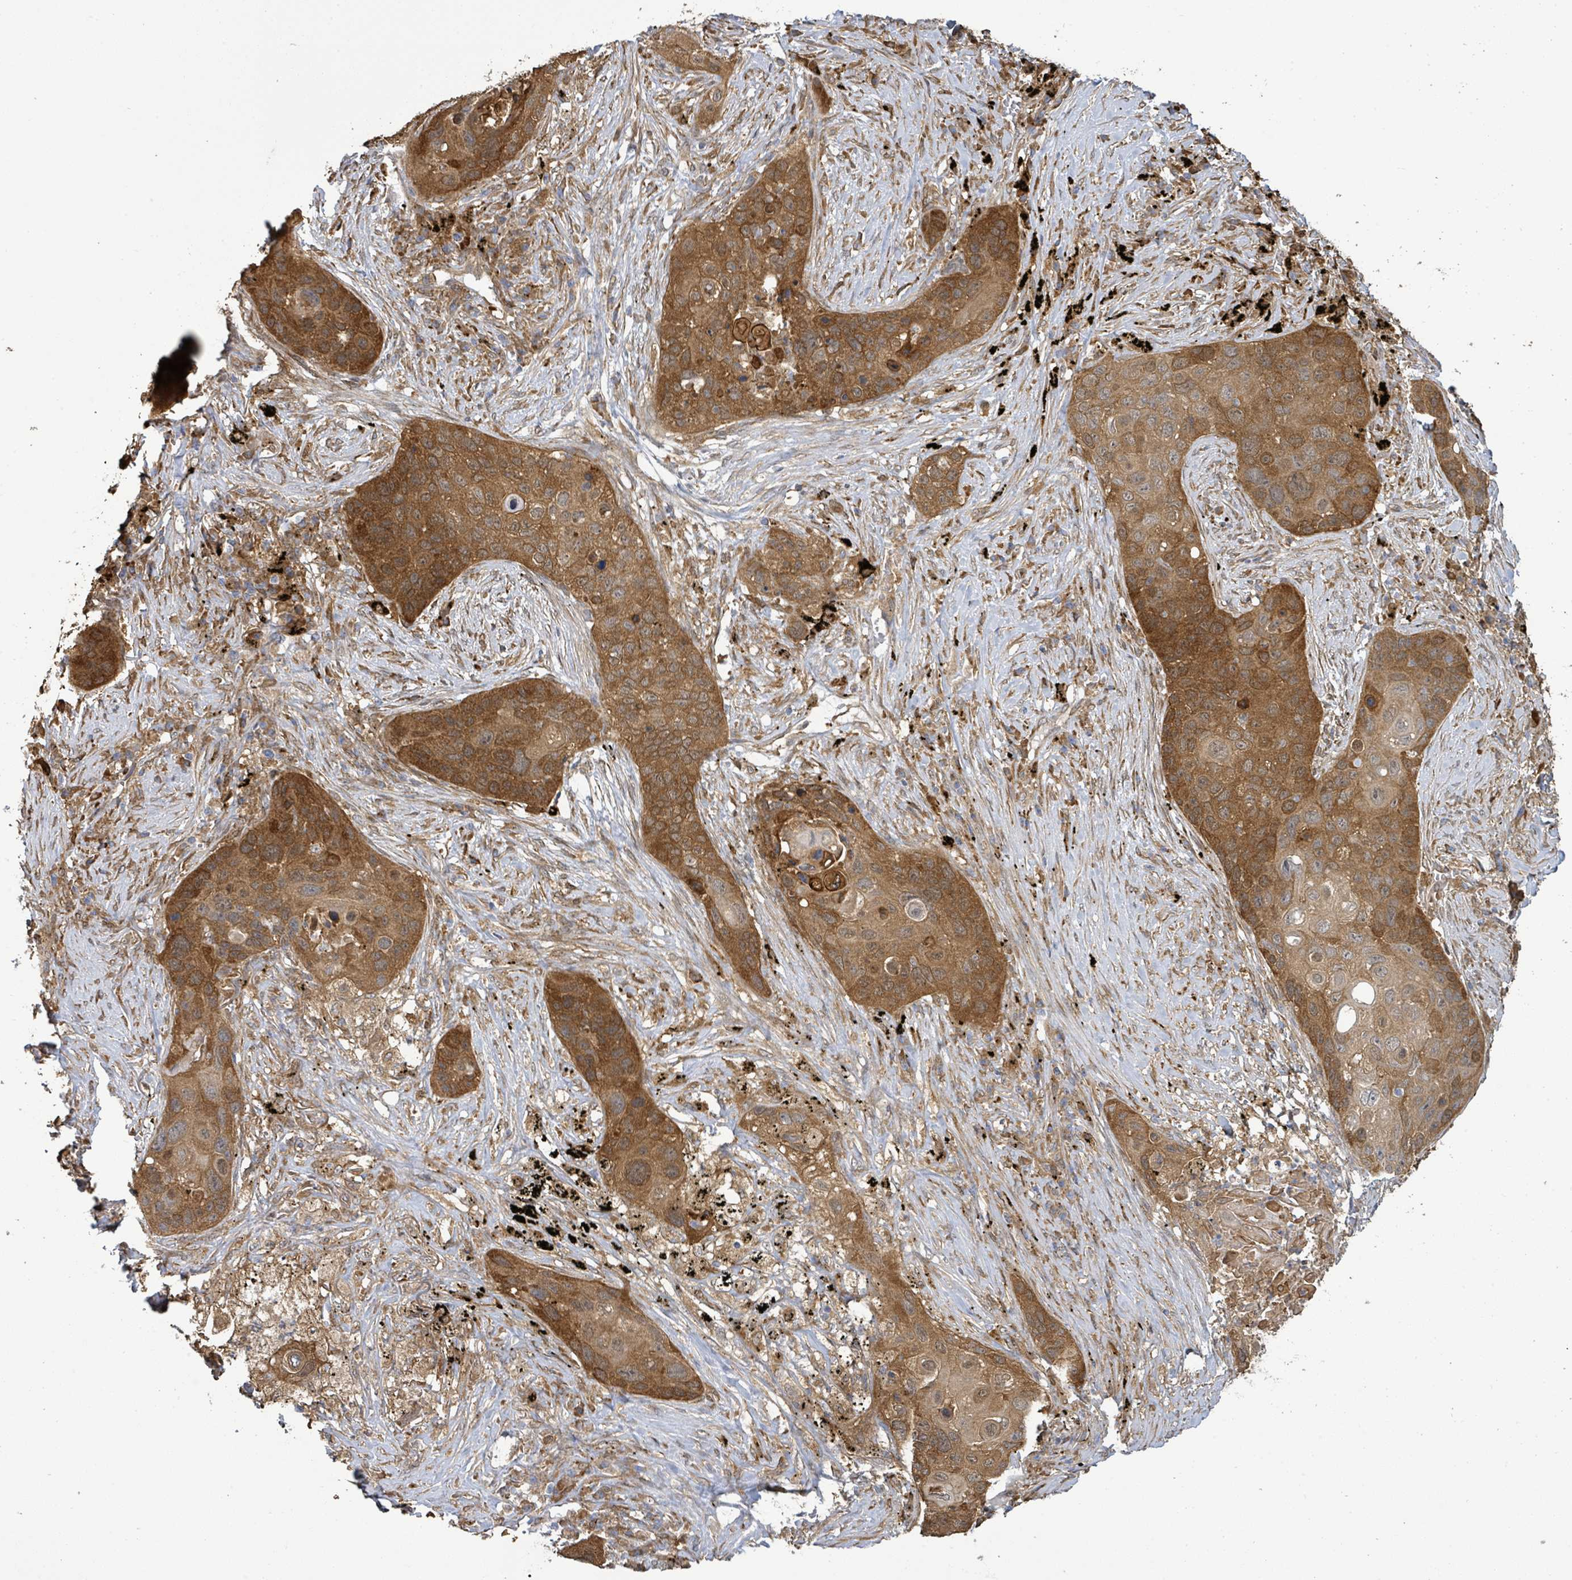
{"staining": {"intensity": "strong", "quantity": ">75%", "location": "cytoplasmic/membranous"}, "tissue": "lung cancer", "cell_type": "Tumor cells", "image_type": "cancer", "snomed": [{"axis": "morphology", "description": "Squamous cell carcinoma, NOS"}, {"axis": "topography", "description": "Lung"}], "caption": "A high amount of strong cytoplasmic/membranous positivity is seen in approximately >75% of tumor cells in lung cancer tissue.", "gene": "ARPIN", "patient": {"sex": "female", "age": 63}}